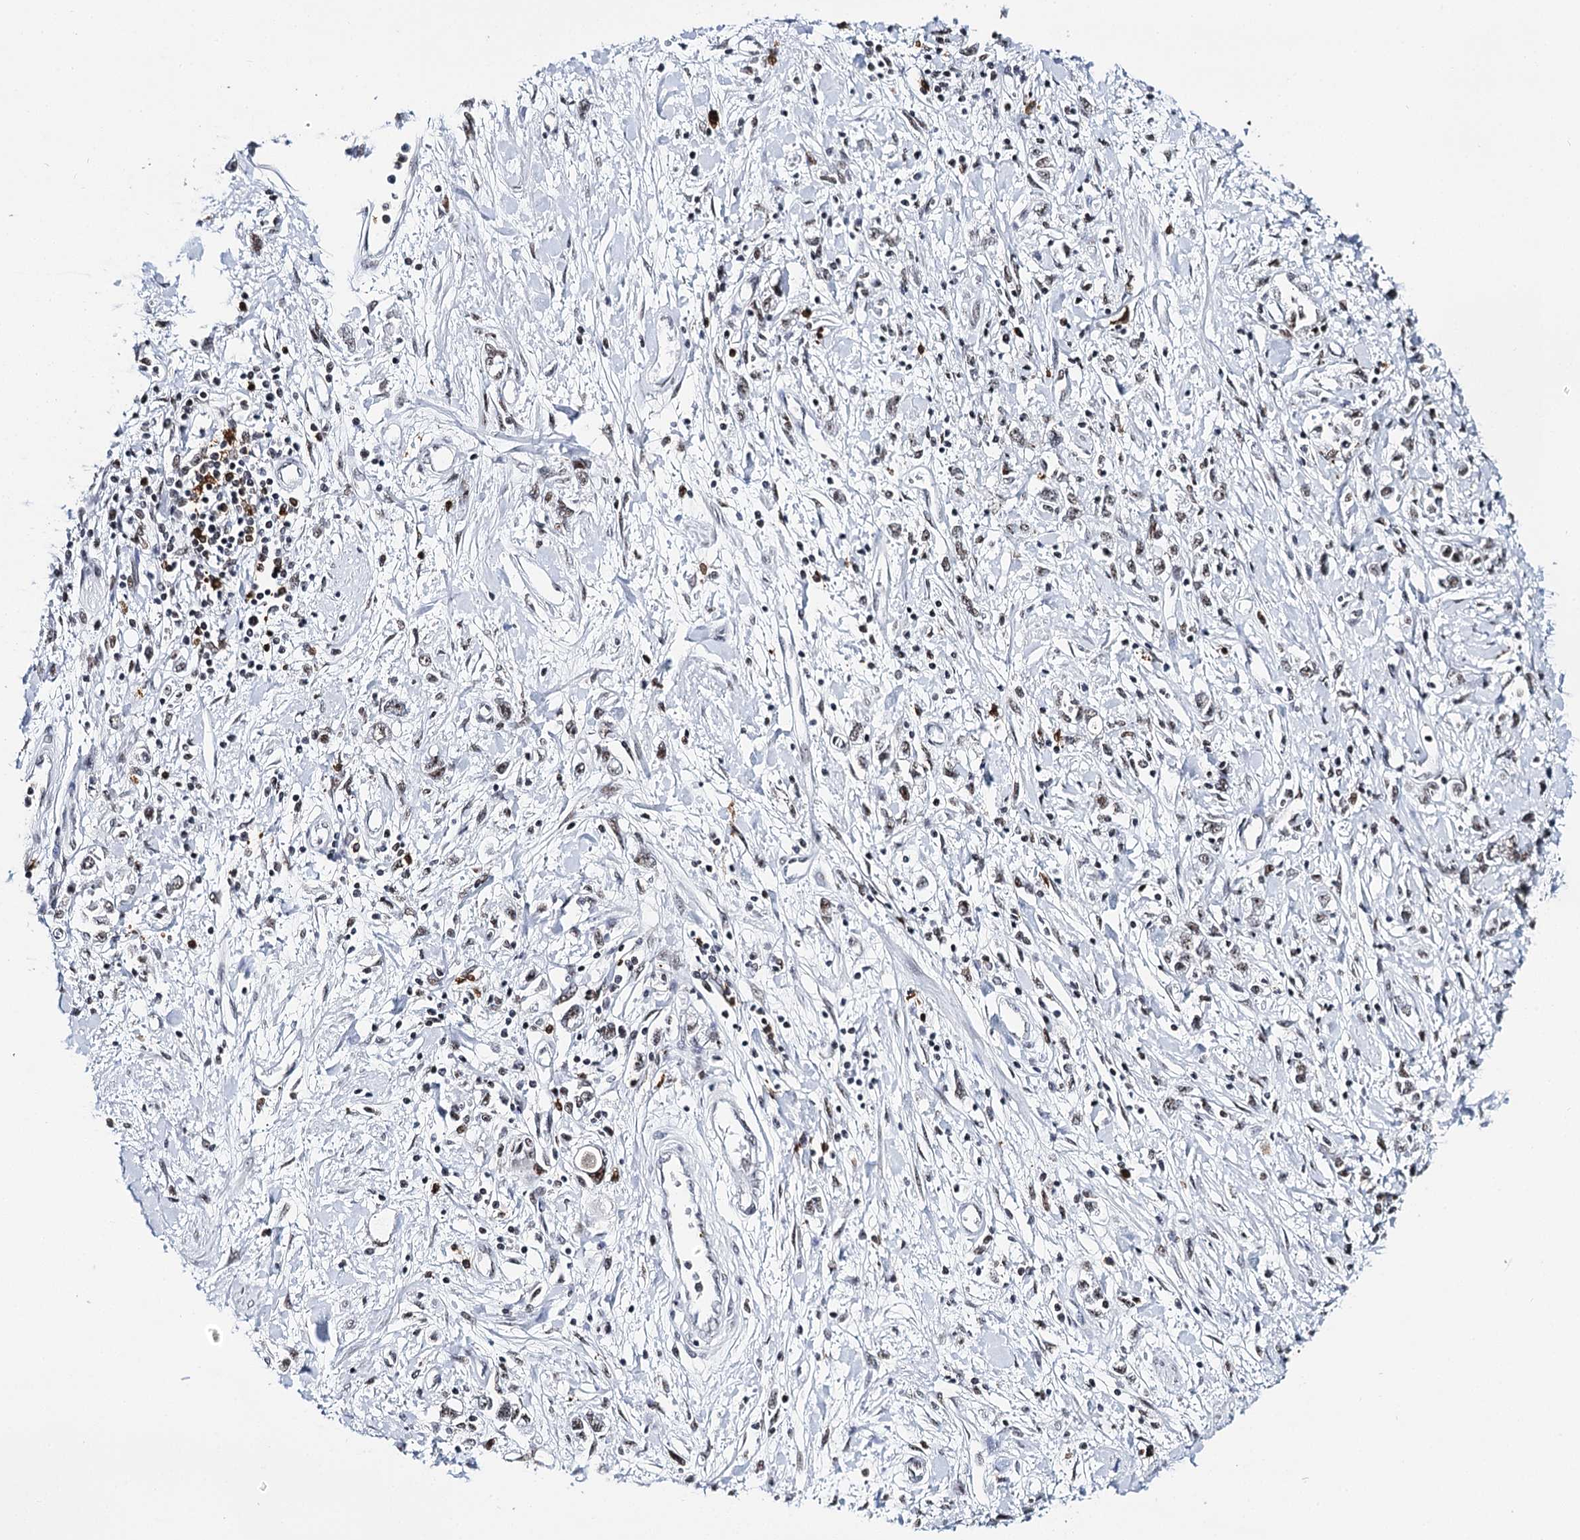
{"staining": {"intensity": "negative", "quantity": "none", "location": "none"}, "tissue": "stomach cancer", "cell_type": "Tumor cells", "image_type": "cancer", "snomed": [{"axis": "morphology", "description": "Adenocarcinoma, NOS"}, {"axis": "topography", "description": "Stomach"}], "caption": "This is a micrograph of IHC staining of stomach cancer, which shows no expression in tumor cells.", "gene": "BARD1", "patient": {"sex": "female", "age": 76}}